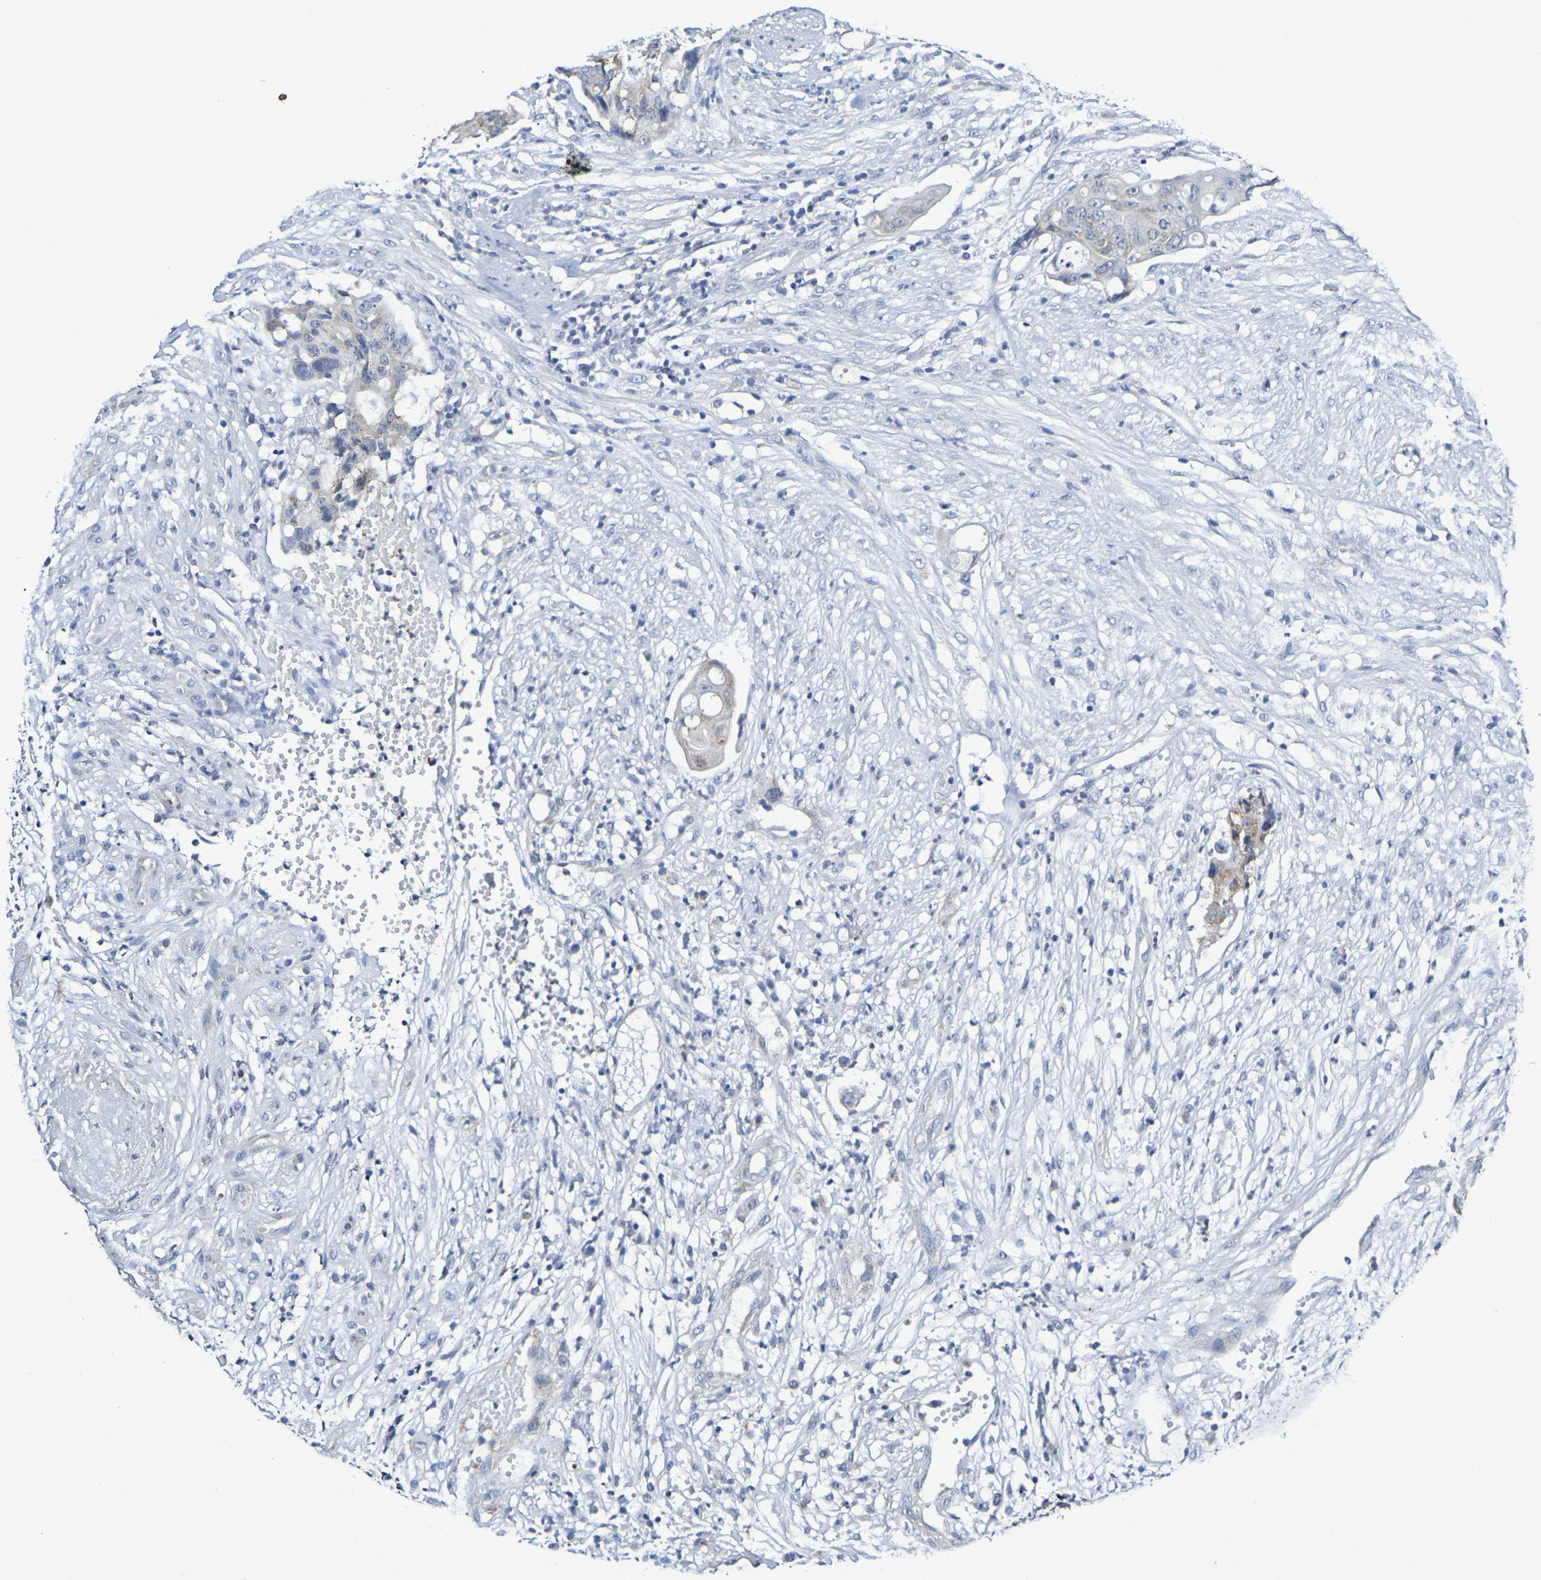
{"staining": {"intensity": "weak", "quantity": "25%-75%", "location": "cytoplasmic/membranous"}, "tissue": "colorectal cancer", "cell_type": "Tumor cells", "image_type": "cancer", "snomed": [{"axis": "morphology", "description": "Adenocarcinoma, NOS"}, {"axis": "topography", "description": "Colon"}], "caption": "Protein staining of colorectal cancer (adenocarcinoma) tissue shows weak cytoplasmic/membranous positivity in approximately 25%-75% of tumor cells.", "gene": "CHRNB1", "patient": {"sex": "female", "age": 57}}